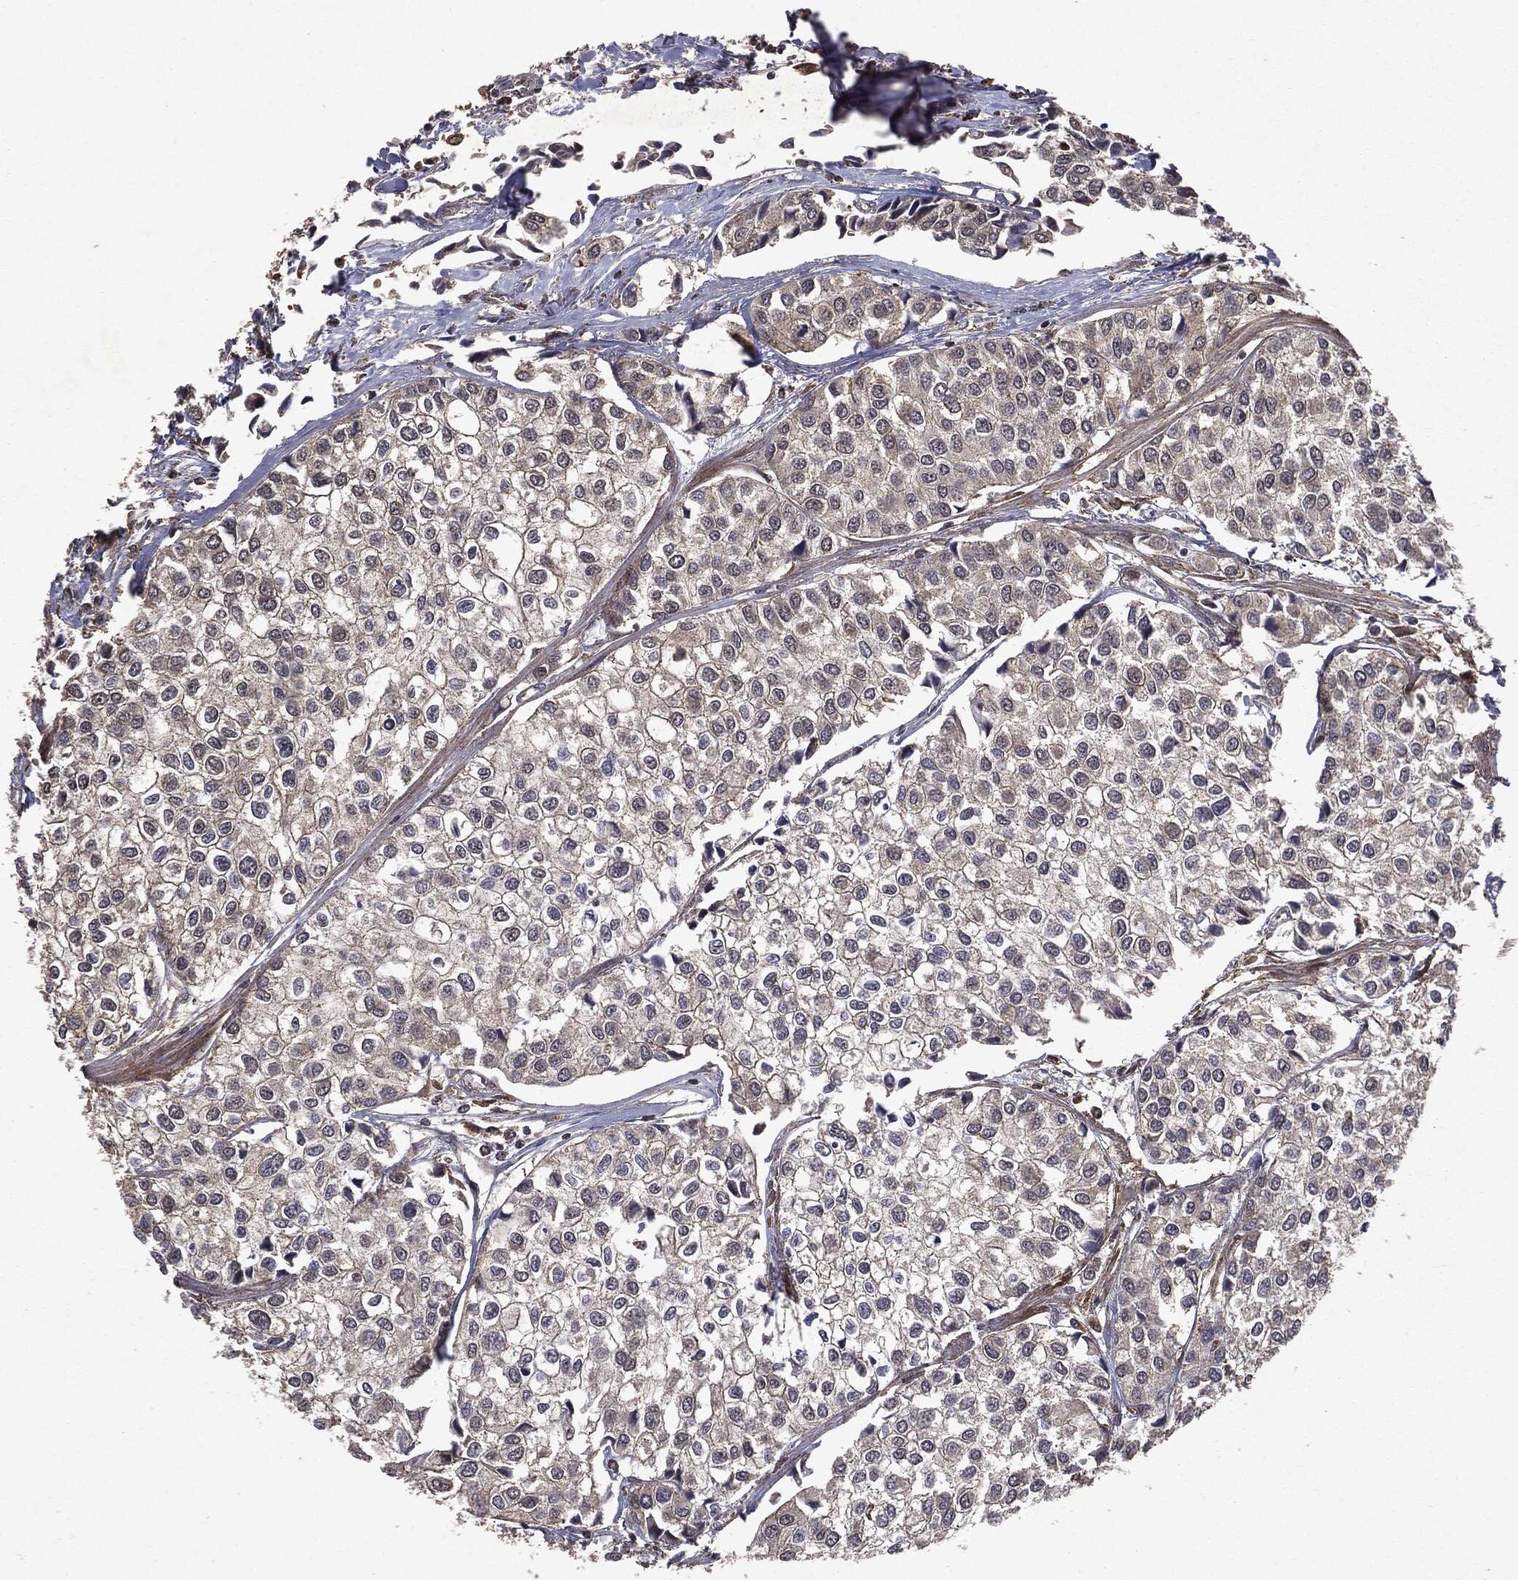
{"staining": {"intensity": "negative", "quantity": "none", "location": "none"}, "tissue": "urothelial cancer", "cell_type": "Tumor cells", "image_type": "cancer", "snomed": [{"axis": "morphology", "description": "Urothelial carcinoma, High grade"}, {"axis": "topography", "description": "Urinary bladder"}], "caption": "Immunohistochemistry histopathology image of urothelial cancer stained for a protein (brown), which reveals no staining in tumor cells.", "gene": "PTEN", "patient": {"sex": "male", "age": 73}}